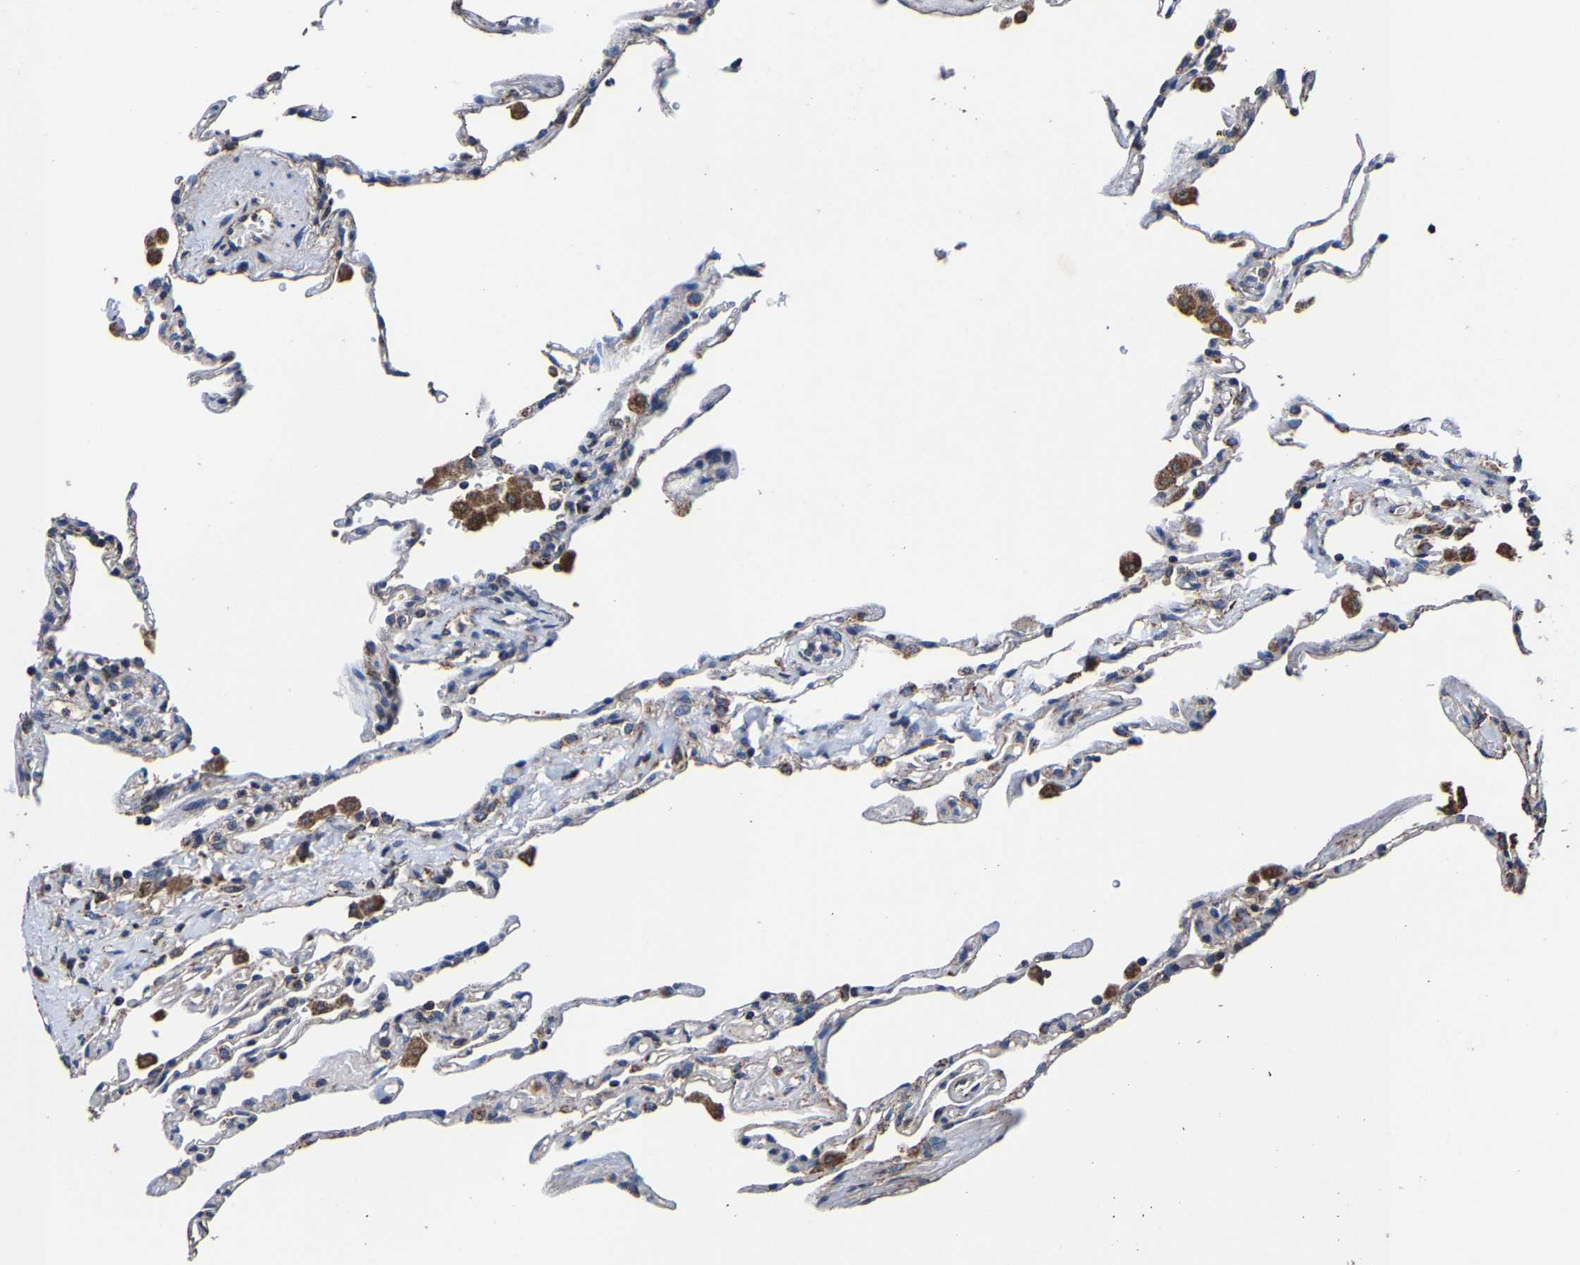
{"staining": {"intensity": "weak", "quantity": "<25%", "location": "cytoplasmic/membranous"}, "tissue": "lung", "cell_type": "Alveolar cells", "image_type": "normal", "snomed": [{"axis": "morphology", "description": "Normal tissue, NOS"}, {"axis": "topography", "description": "Lung"}], "caption": "Immunohistochemistry image of unremarkable human lung stained for a protein (brown), which demonstrates no staining in alveolar cells. (Brightfield microscopy of DAB IHC at high magnification).", "gene": "ZCCHC7", "patient": {"sex": "male", "age": 59}}